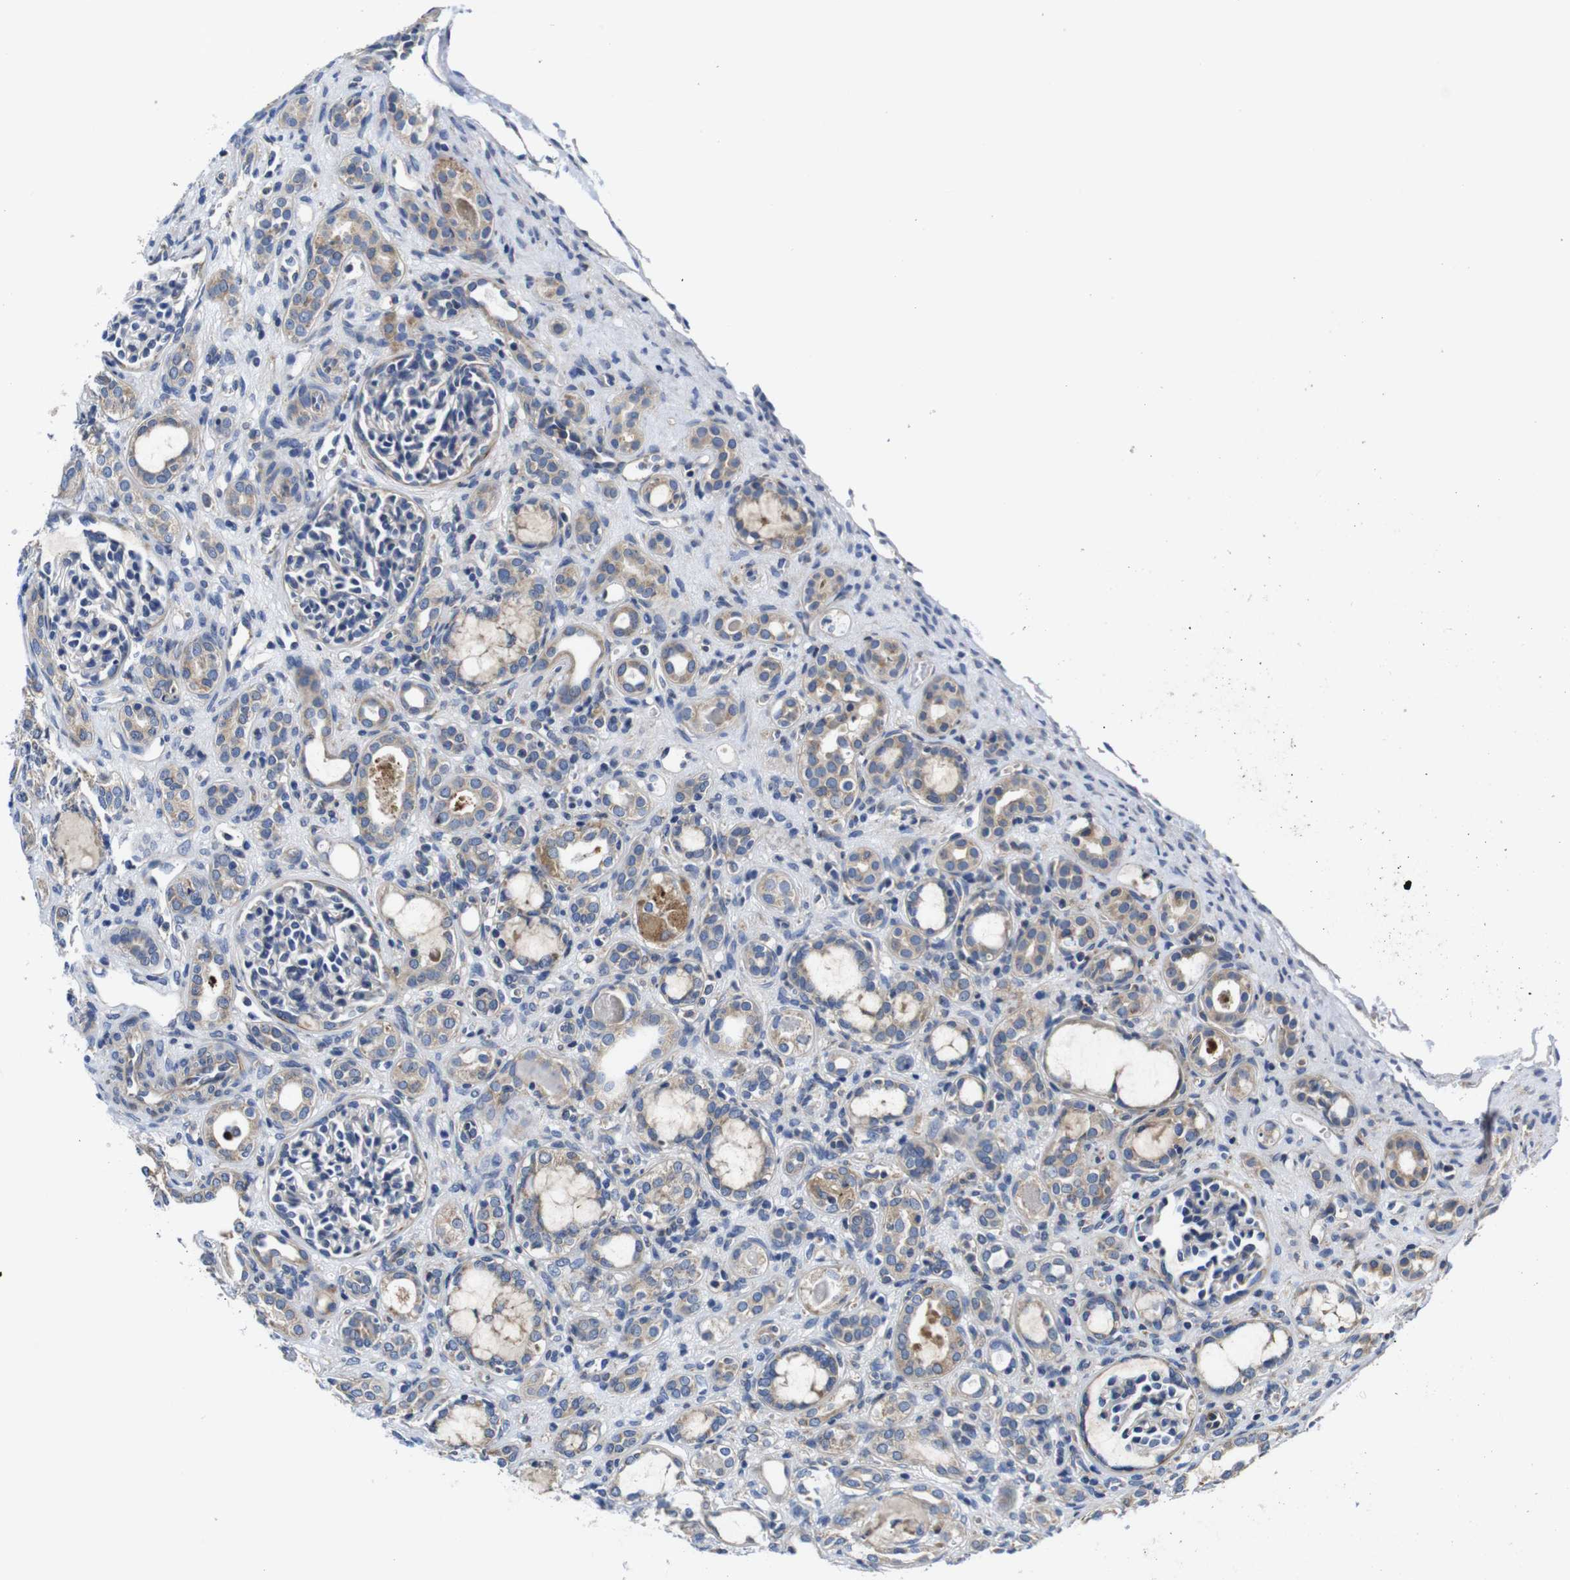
{"staining": {"intensity": "negative", "quantity": "none", "location": "none"}, "tissue": "kidney", "cell_type": "Cells in glomeruli", "image_type": "normal", "snomed": [{"axis": "morphology", "description": "Normal tissue, NOS"}, {"axis": "topography", "description": "Kidney"}], "caption": "Immunohistochemistry photomicrograph of normal kidney stained for a protein (brown), which displays no expression in cells in glomeruli. (DAB (3,3'-diaminobenzidine) immunohistochemistry (IHC), high magnification).", "gene": "MARCHF7", "patient": {"sex": "male", "age": 7}}